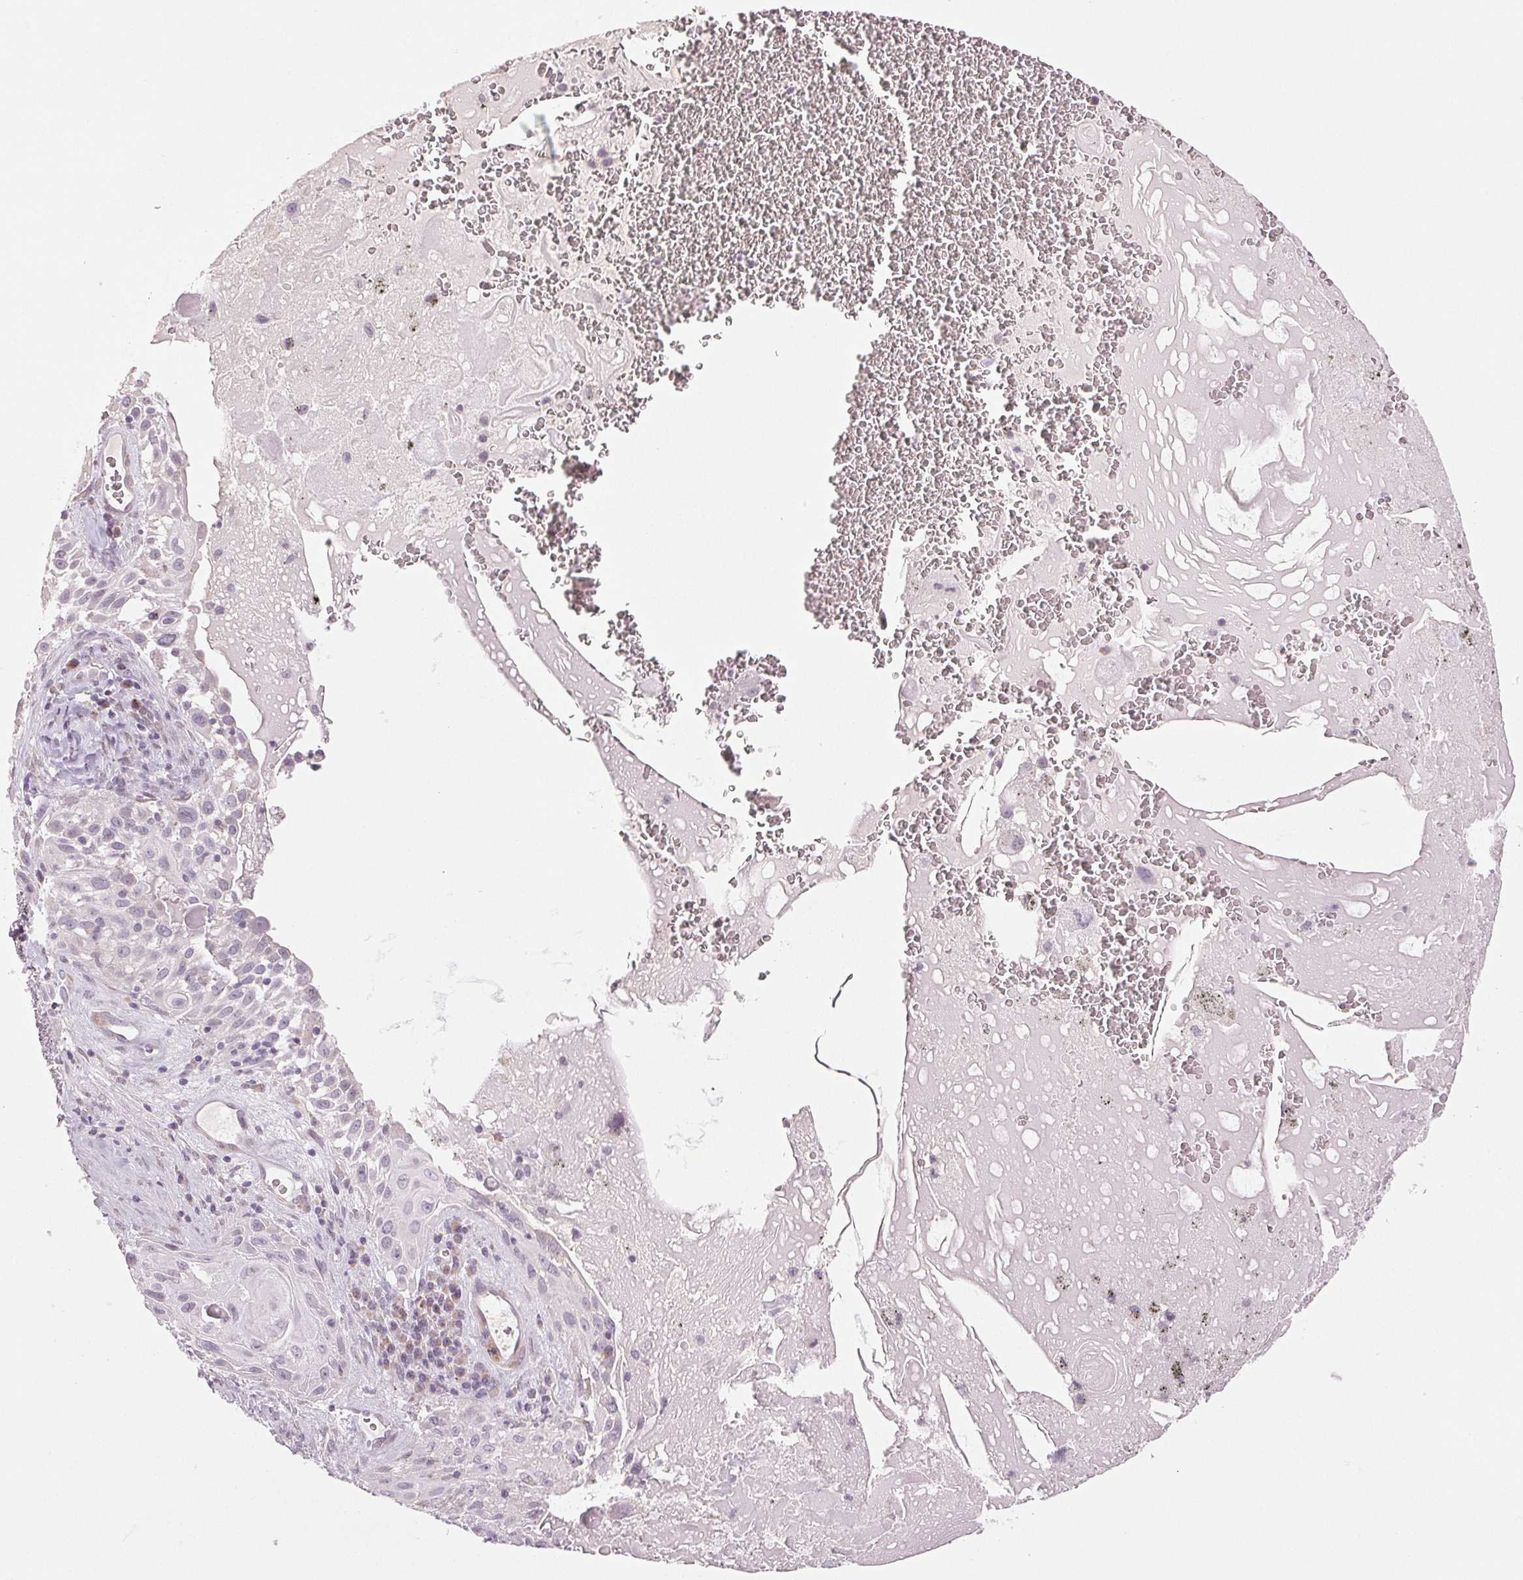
{"staining": {"intensity": "negative", "quantity": "none", "location": "none"}, "tissue": "lung cancer", "cell_type": "Tumor cells", "image_type": "cancer", "snomed": [{"axis": "morphology", "description": "Squamous cell carcinoma, NOS"}, {"axis": "topography", "description": "Lung"}], "caption": "Squamous cell carcinoma (lung) stained for a protein using IHC displays no staining tumor cells.", "gene": "DNAJC6", "patient": {"sex": "male", "age": 79}}